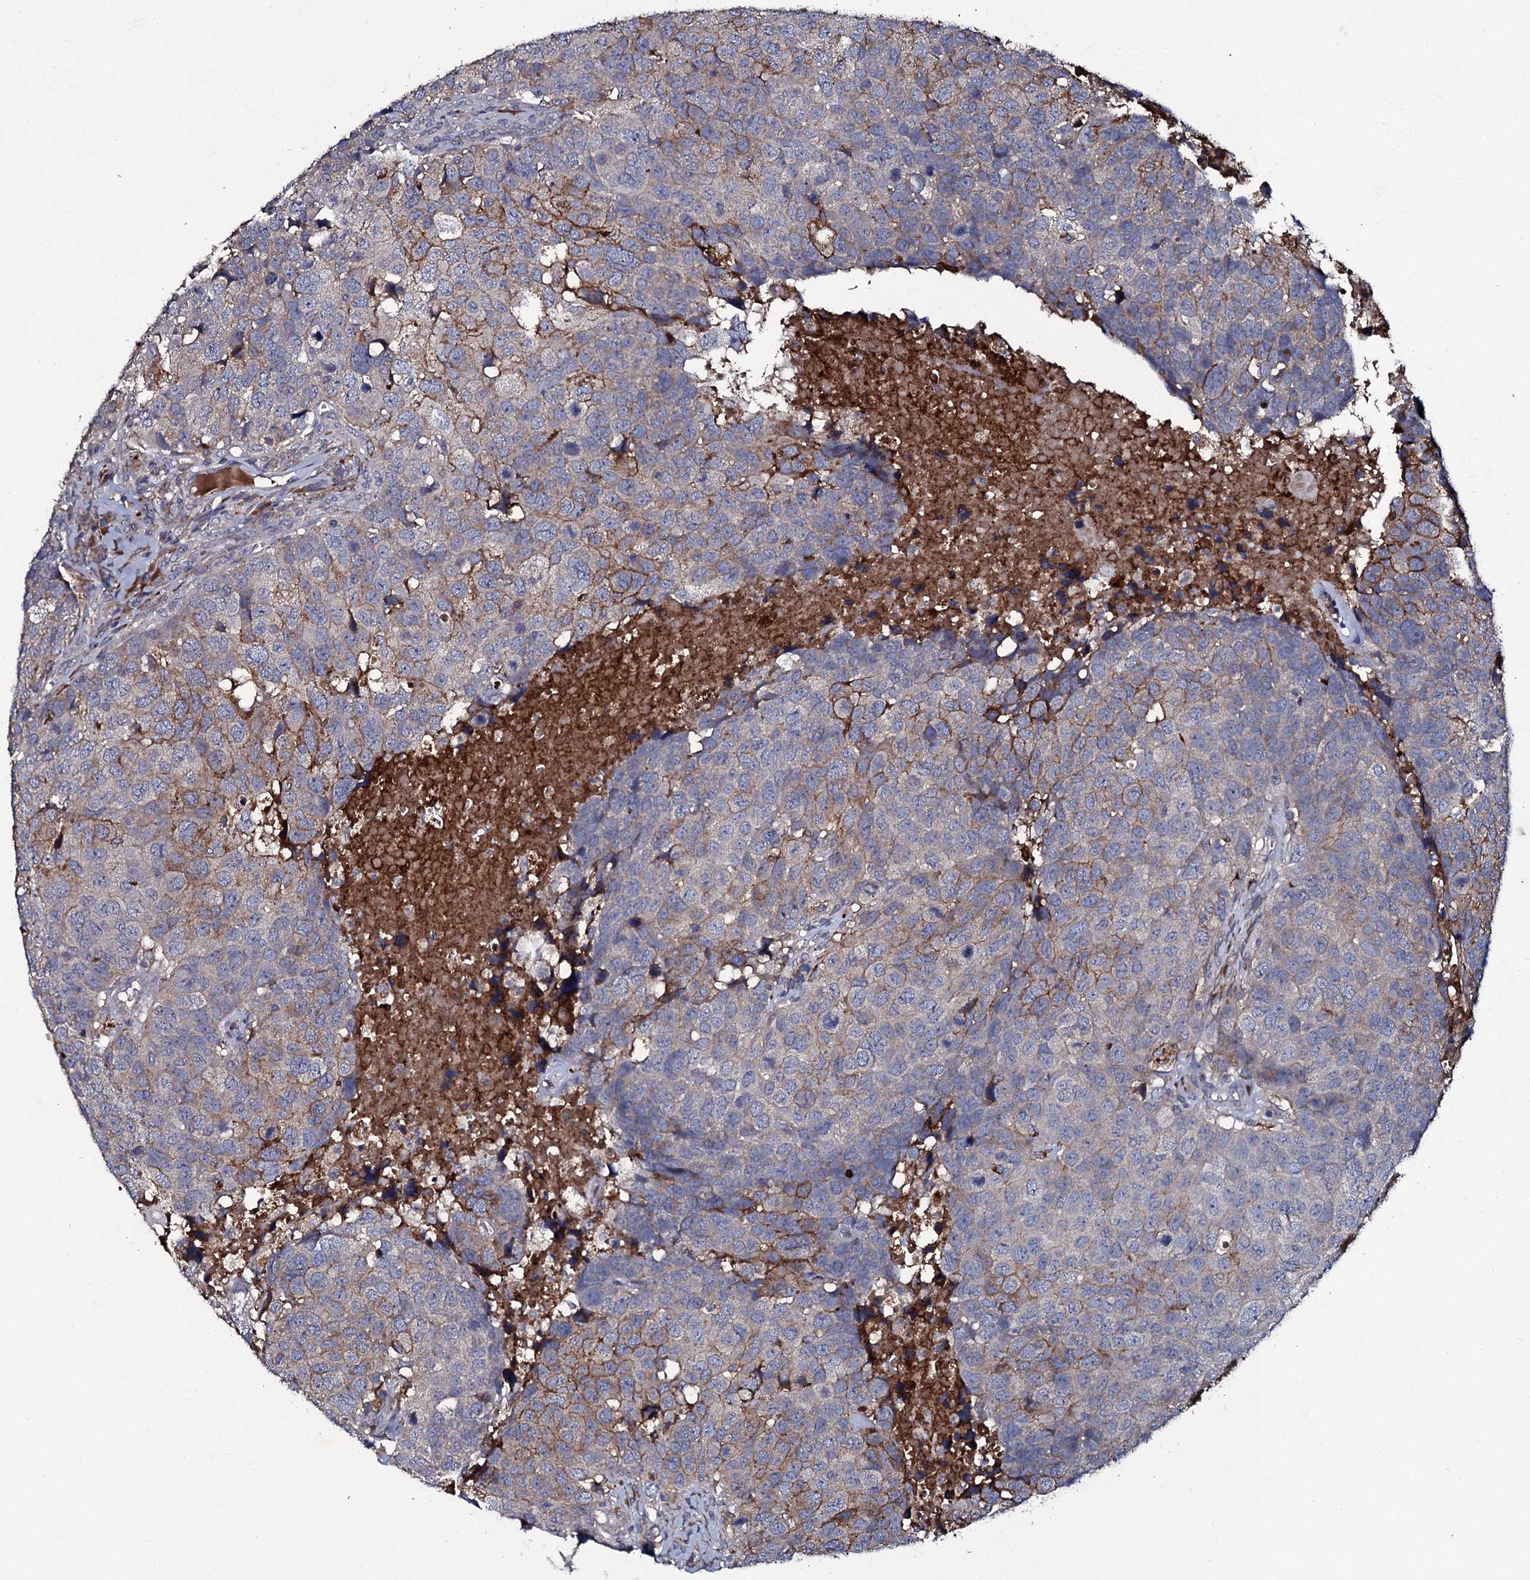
{"staining": {"intensity": "moderate", "quantity": "<25%", "location": "cytoplasmic/membranous"}, "tissue": "head and neck cancer", "cell_type": "Tumor cells", "image_type": "cancer", "snomed": [{"axis": "morphology", "description": "Squamous cell carcinoma, NOS"}, {"axis": "topography", "description": "Head-Neck"}], "caption": "Brown immunohistochemical staining in head and neck cancer (squamous cell carcinoma) reveals moderate cytoplasmic/membranous positivity in about <25% of tumor cells.", "gene": "LRRC28", "patient": {"sex": "male", "age": 66}}